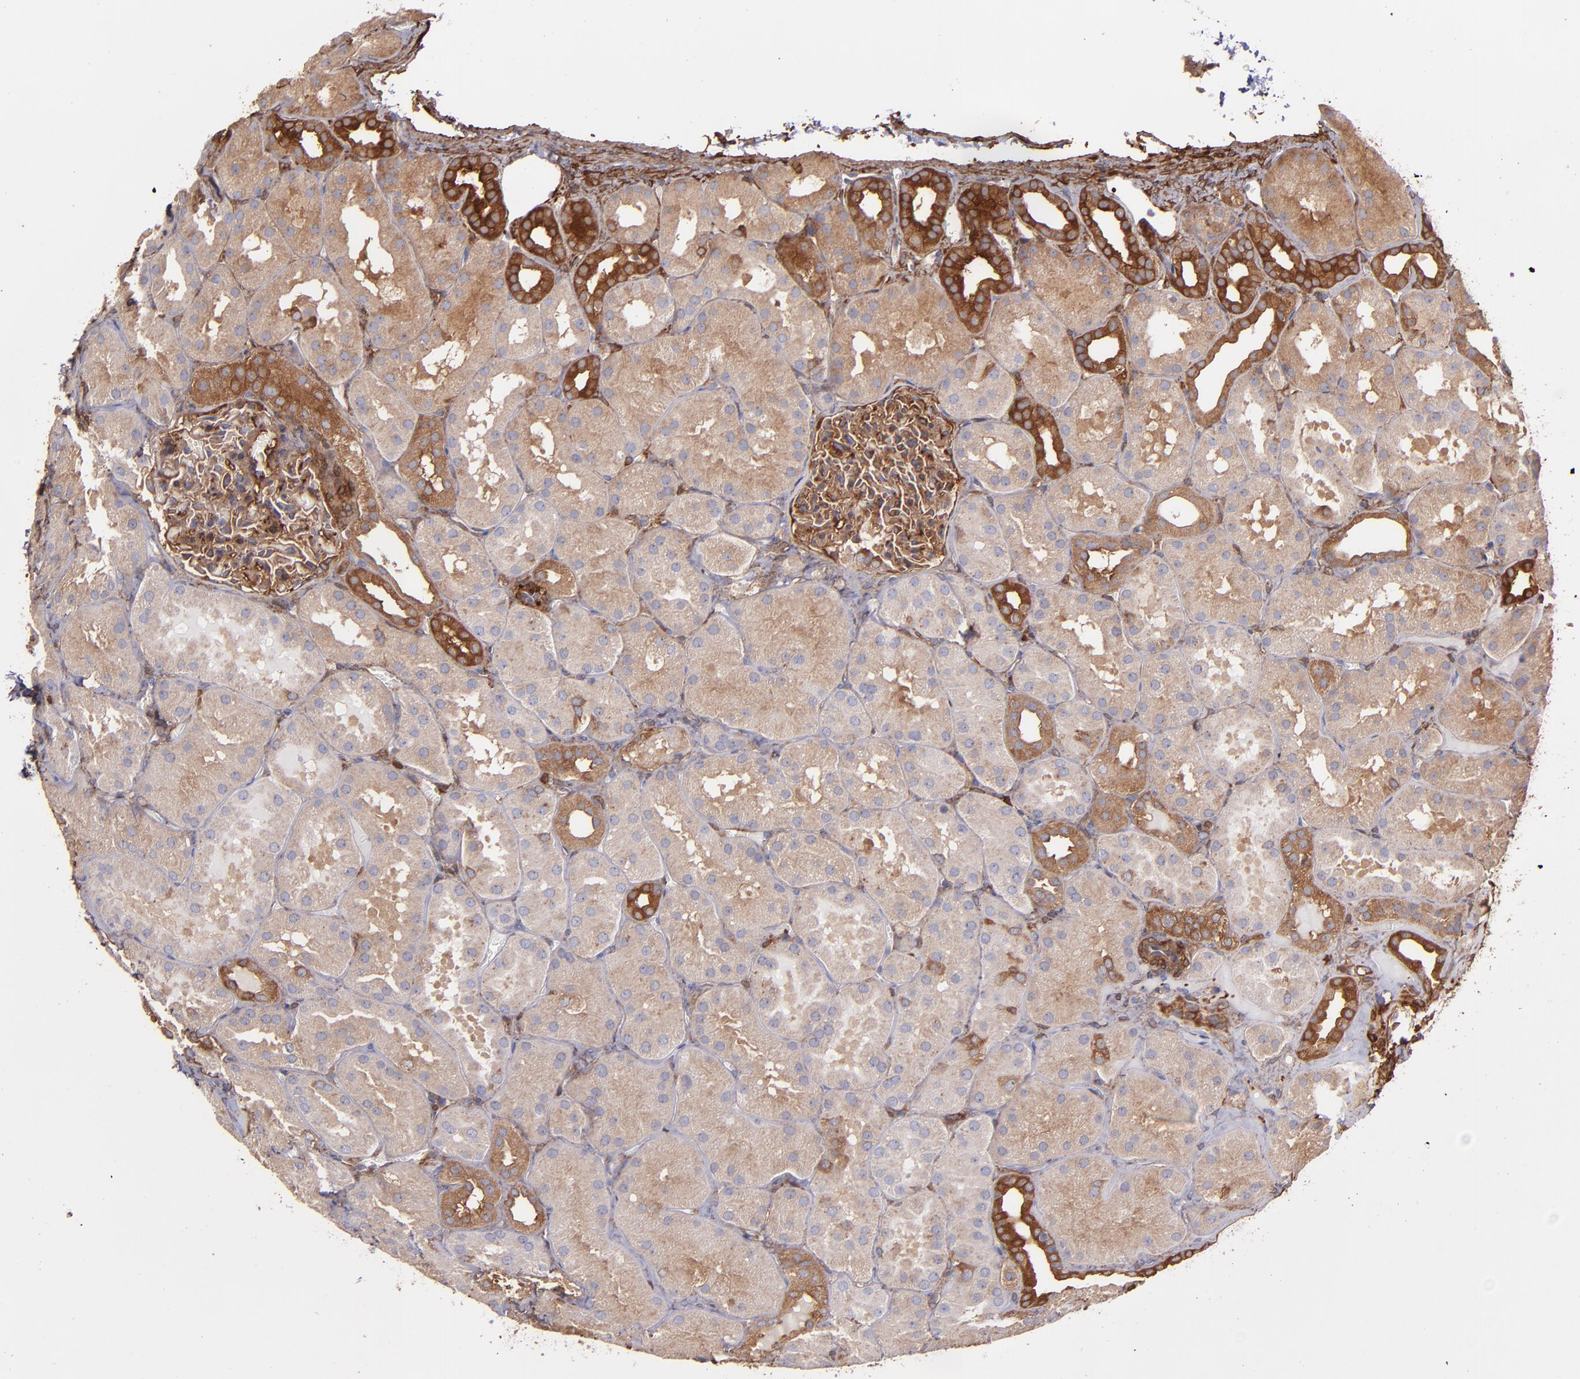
{"staining": {"intensity": "moderate", "quantity": ">75%", "location": "cytoplasmic/membranous"}, "tissue": "kidney", "cell_type": "Cells in glomeruli", "image_type": "normal", "snomed": [{"axis": "morphology", "description": "Normal tissue, NOS"}, {"axis": "topography", "description": "Kidney"}], "caption": "Moderate cytoplasmic/membranous positivity for a protein is identified in approximately >75% of cells in glomeruli of normal kidney using immunohistochemistry.", "gene": "VCL", "patient": {"sex": "male", "age": 28}}